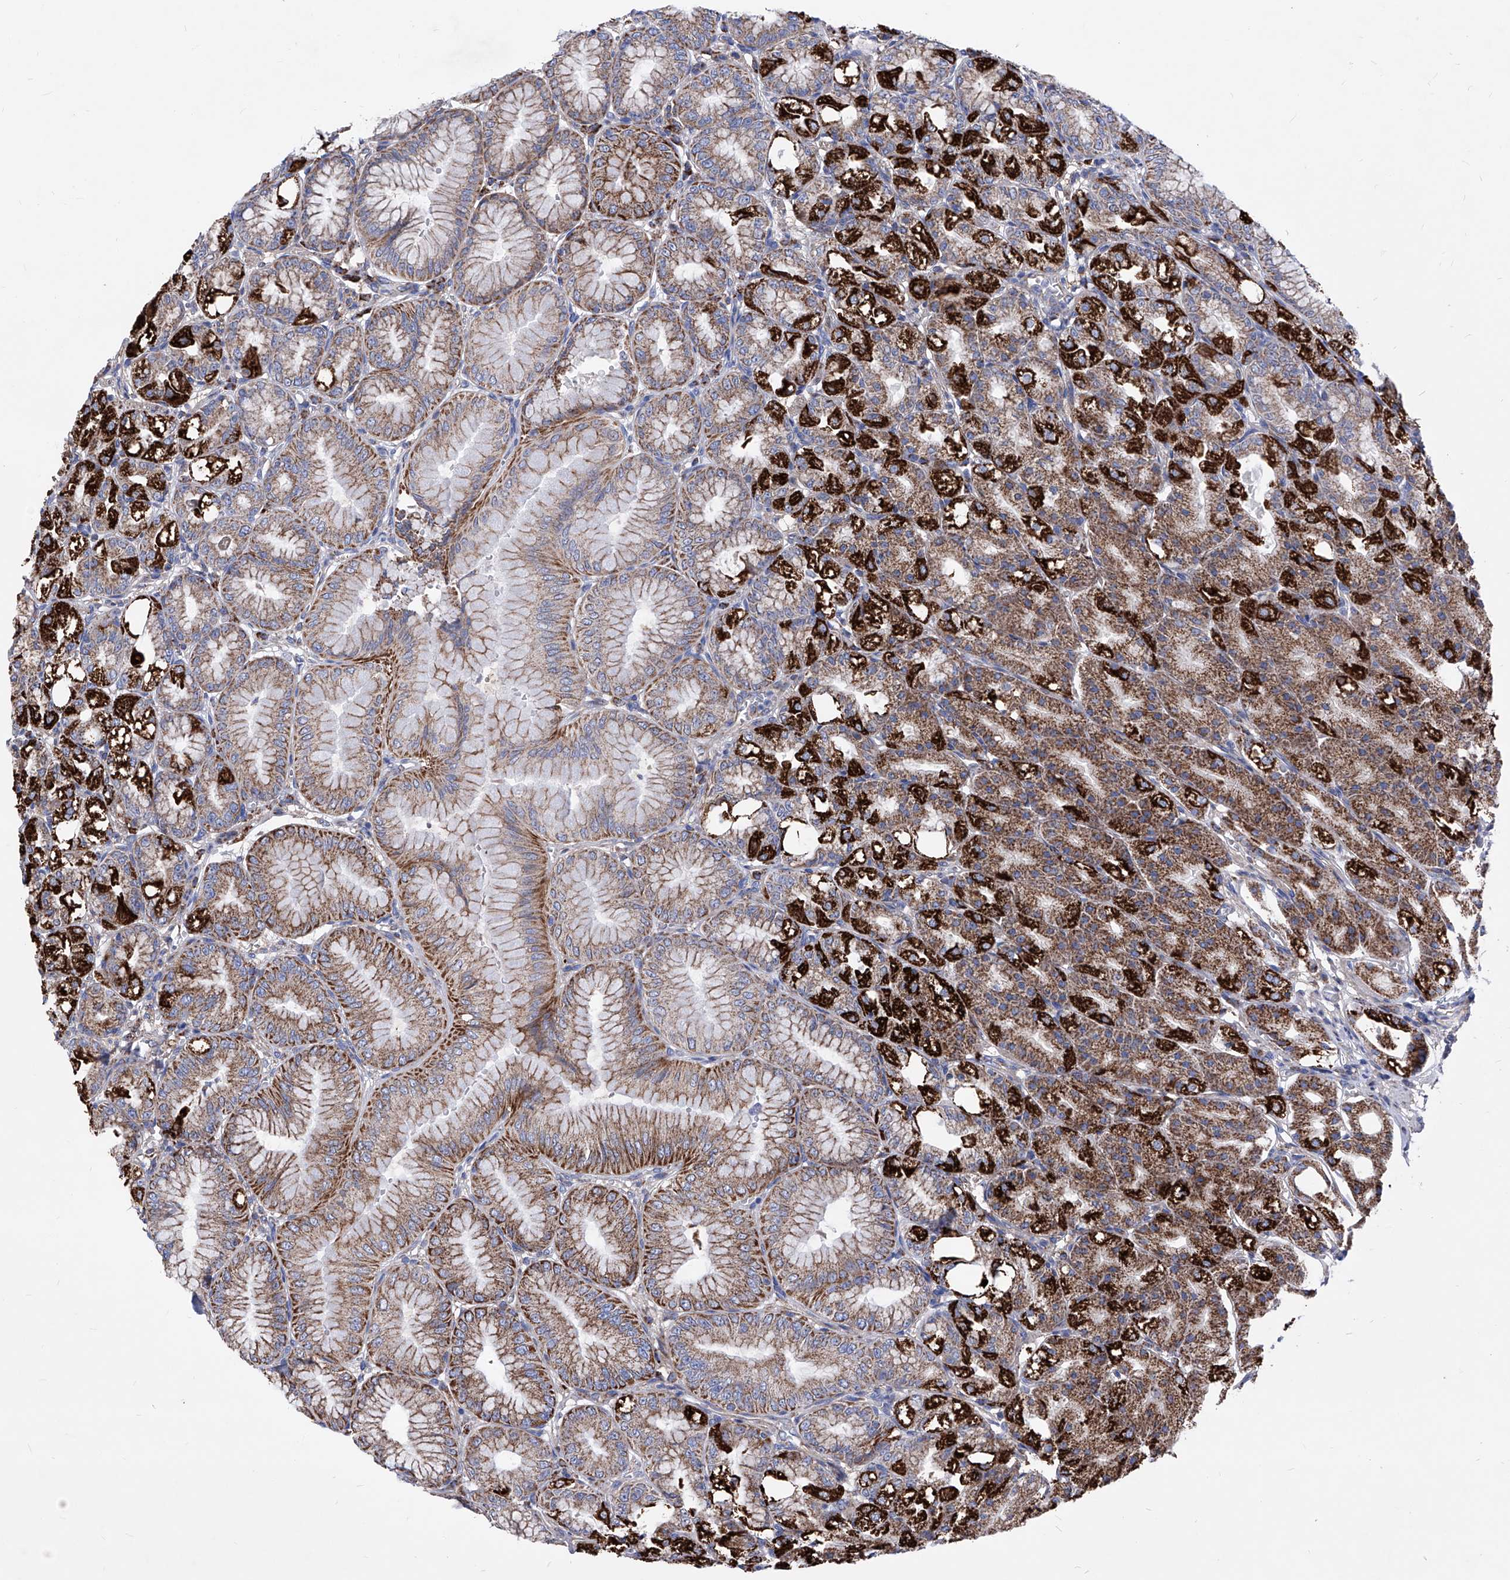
{"staining": {"intensity": "strong", "quantity": ">75%", "location": "cytoplasmic/membranous"}, "tissue": "stomach", "cell_type": "Glandular cells", "image_type": "normal", "snomed": [{"axis": "morphology", "description": "Normal tissue, NOS"}, {"axis": "topography", "description": "Stomach, lower"}], "caption": "Protein staining exhibits strong cytoplasmic/membranous expression in about >75% of glandular cells in benign stomach.", "gene": "HRNR", "patient": {"sex": "male", "age": 71}}